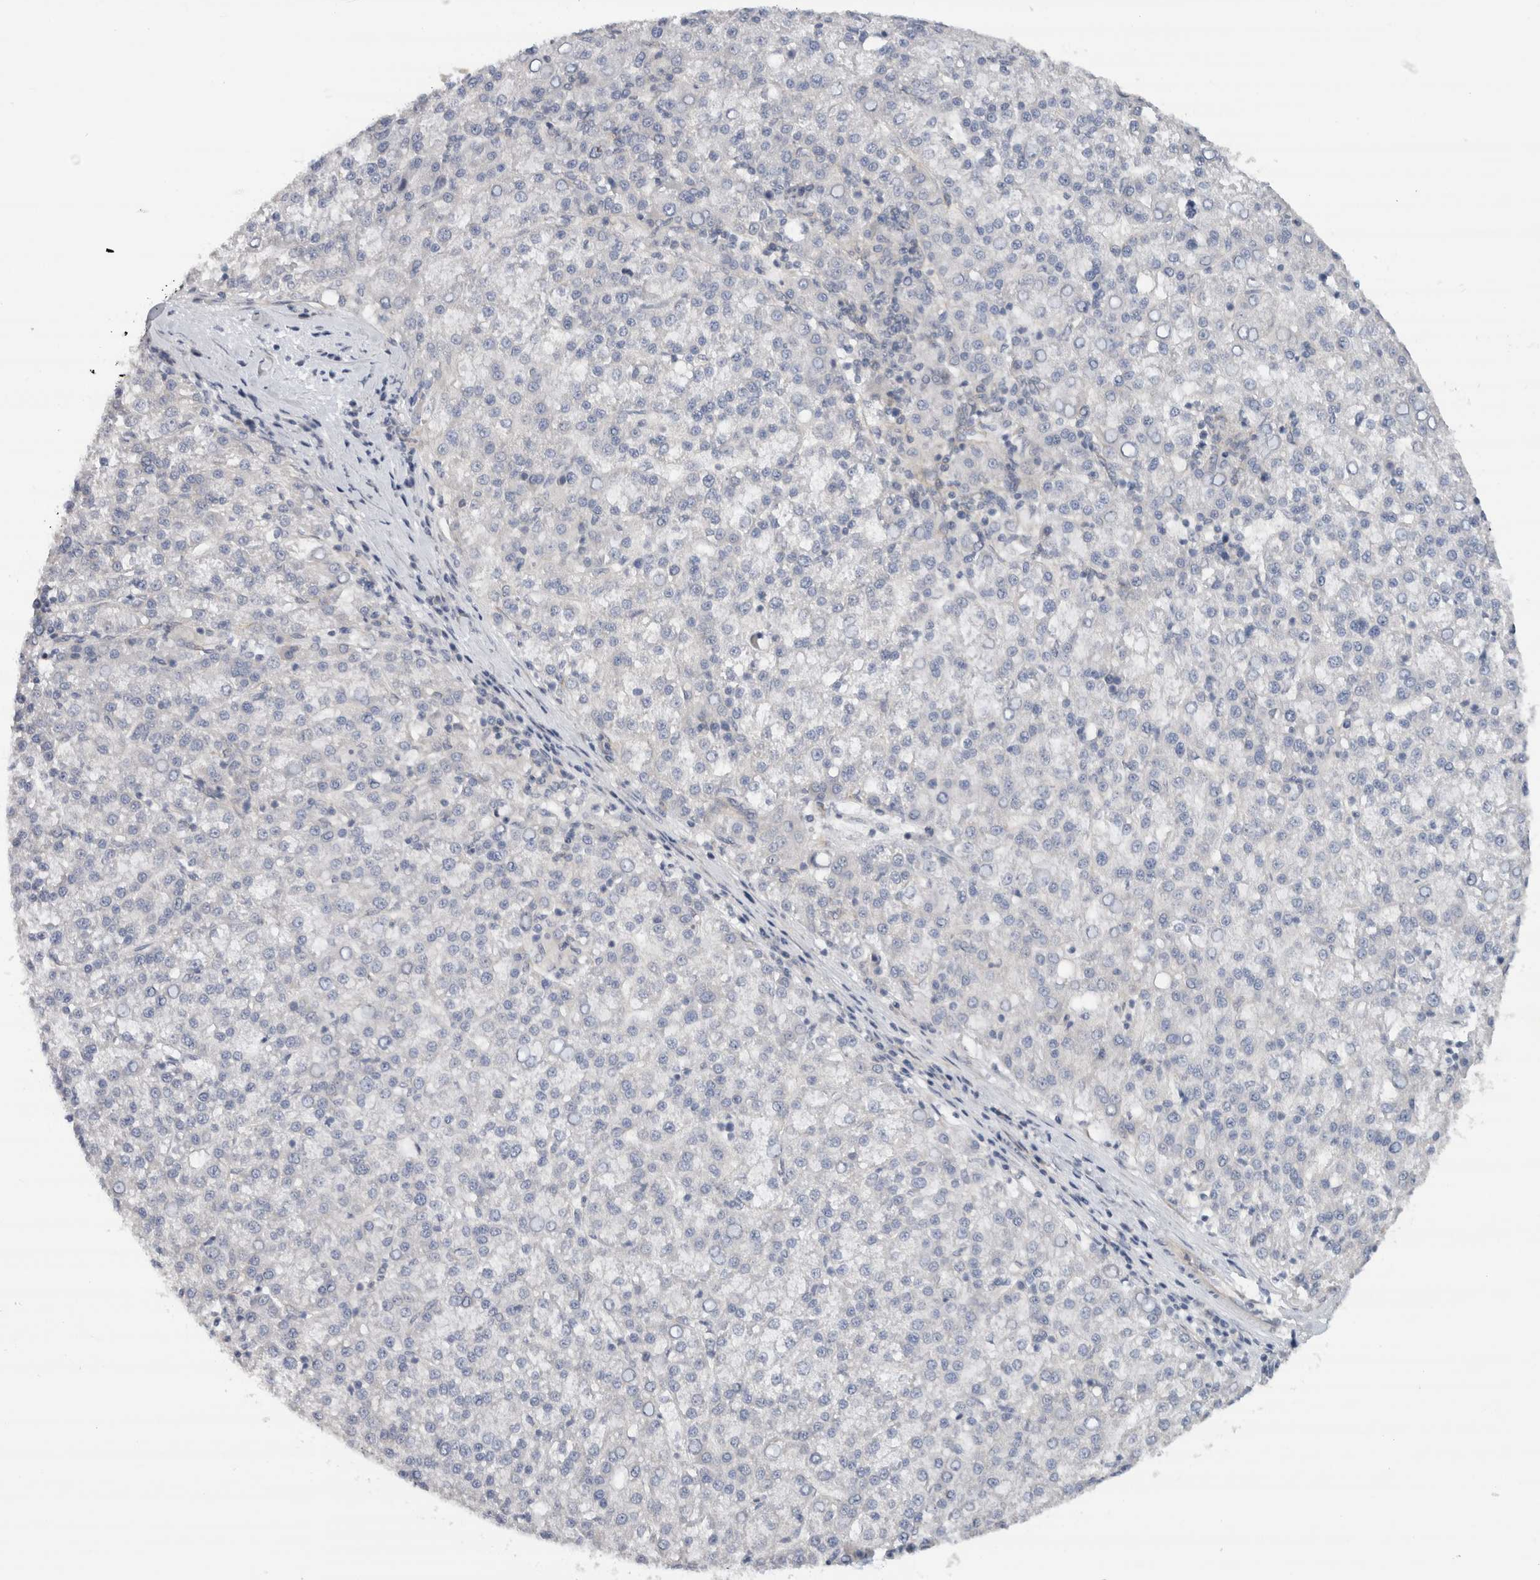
{"staining": {"intensity": "negative", "quantity": "none", "location": "none"}, "tissue": "liver cancer", "cell_type": "Tumor cells", "image_type": "cancer", "snomed": [{"axis": "morphology", "description": "Carcinoma, Hepatocellular, NOS"}, {"axis": "topography", "description": "Liver"}], "caption": "Liver cancer (hepatocellular carcinoma) was stained to show a protein in brown. There is no significant positivity in tumor cells.", "gene": "EIF4G3", "patient": {"sex": "female", "age": 58}}